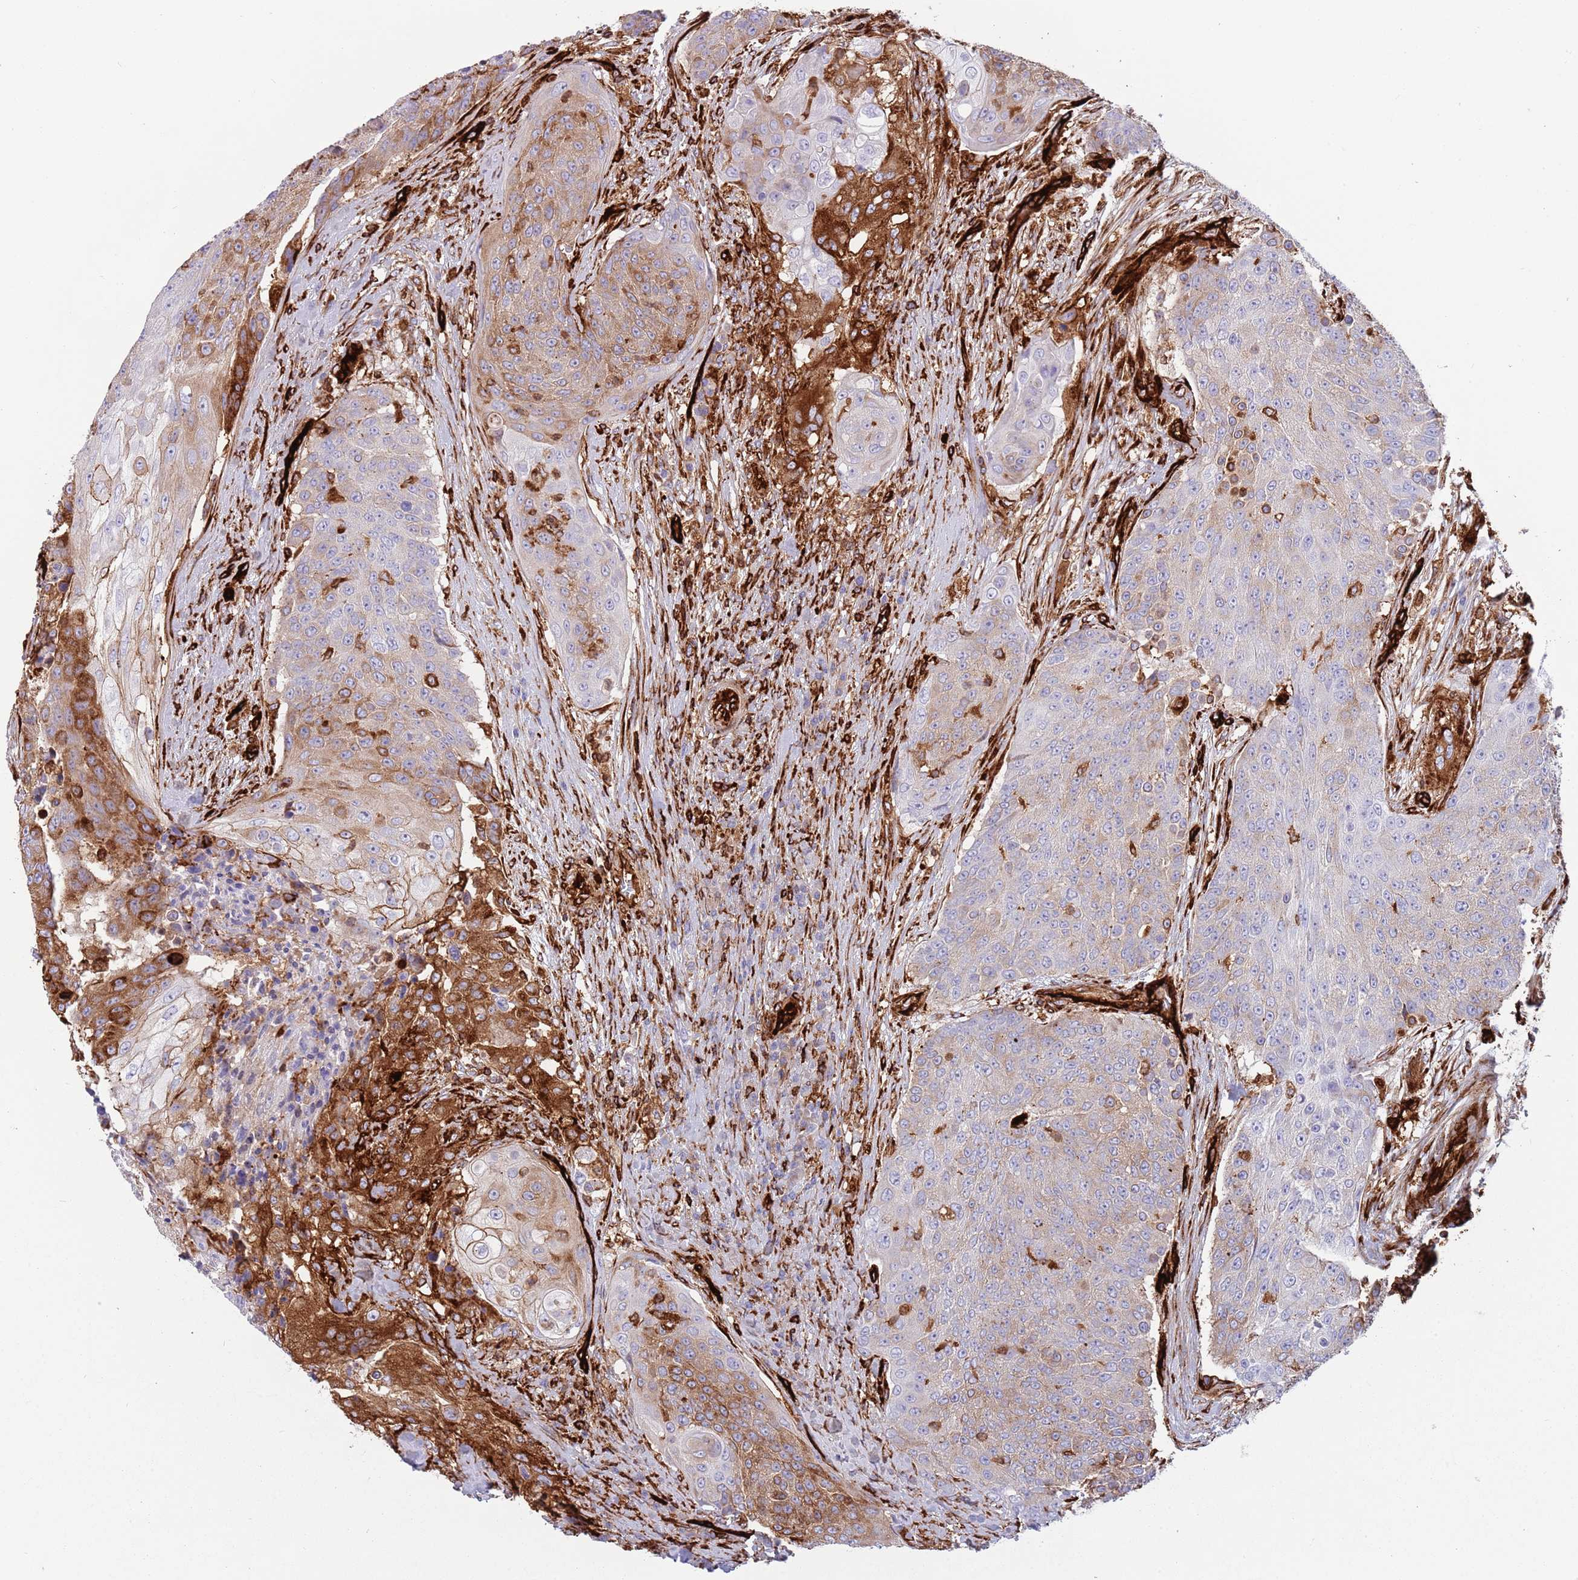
{"staining": {"intensity": "strong", "quantity": "<25%", "location": "cytoplasmic/membranous"}, "tissue": "urothelial cancer", "cell_type": "Tumor cells", "image_type": "cancer", "snomed": [{"axis": "morphology", "description": "Urothelial carcinoma, High grade"}, {"axis": "topography", "description": "Urinary bladder"}], "caption": "High-grade urothelial carcinoma was stained to show a protein in brown. There is medium levels of strong cytoplasmic/membranous expression in about <25% of tumor cells.", "gene": "KBTBD7", "patient": {"sex": "female", "age": 63}}